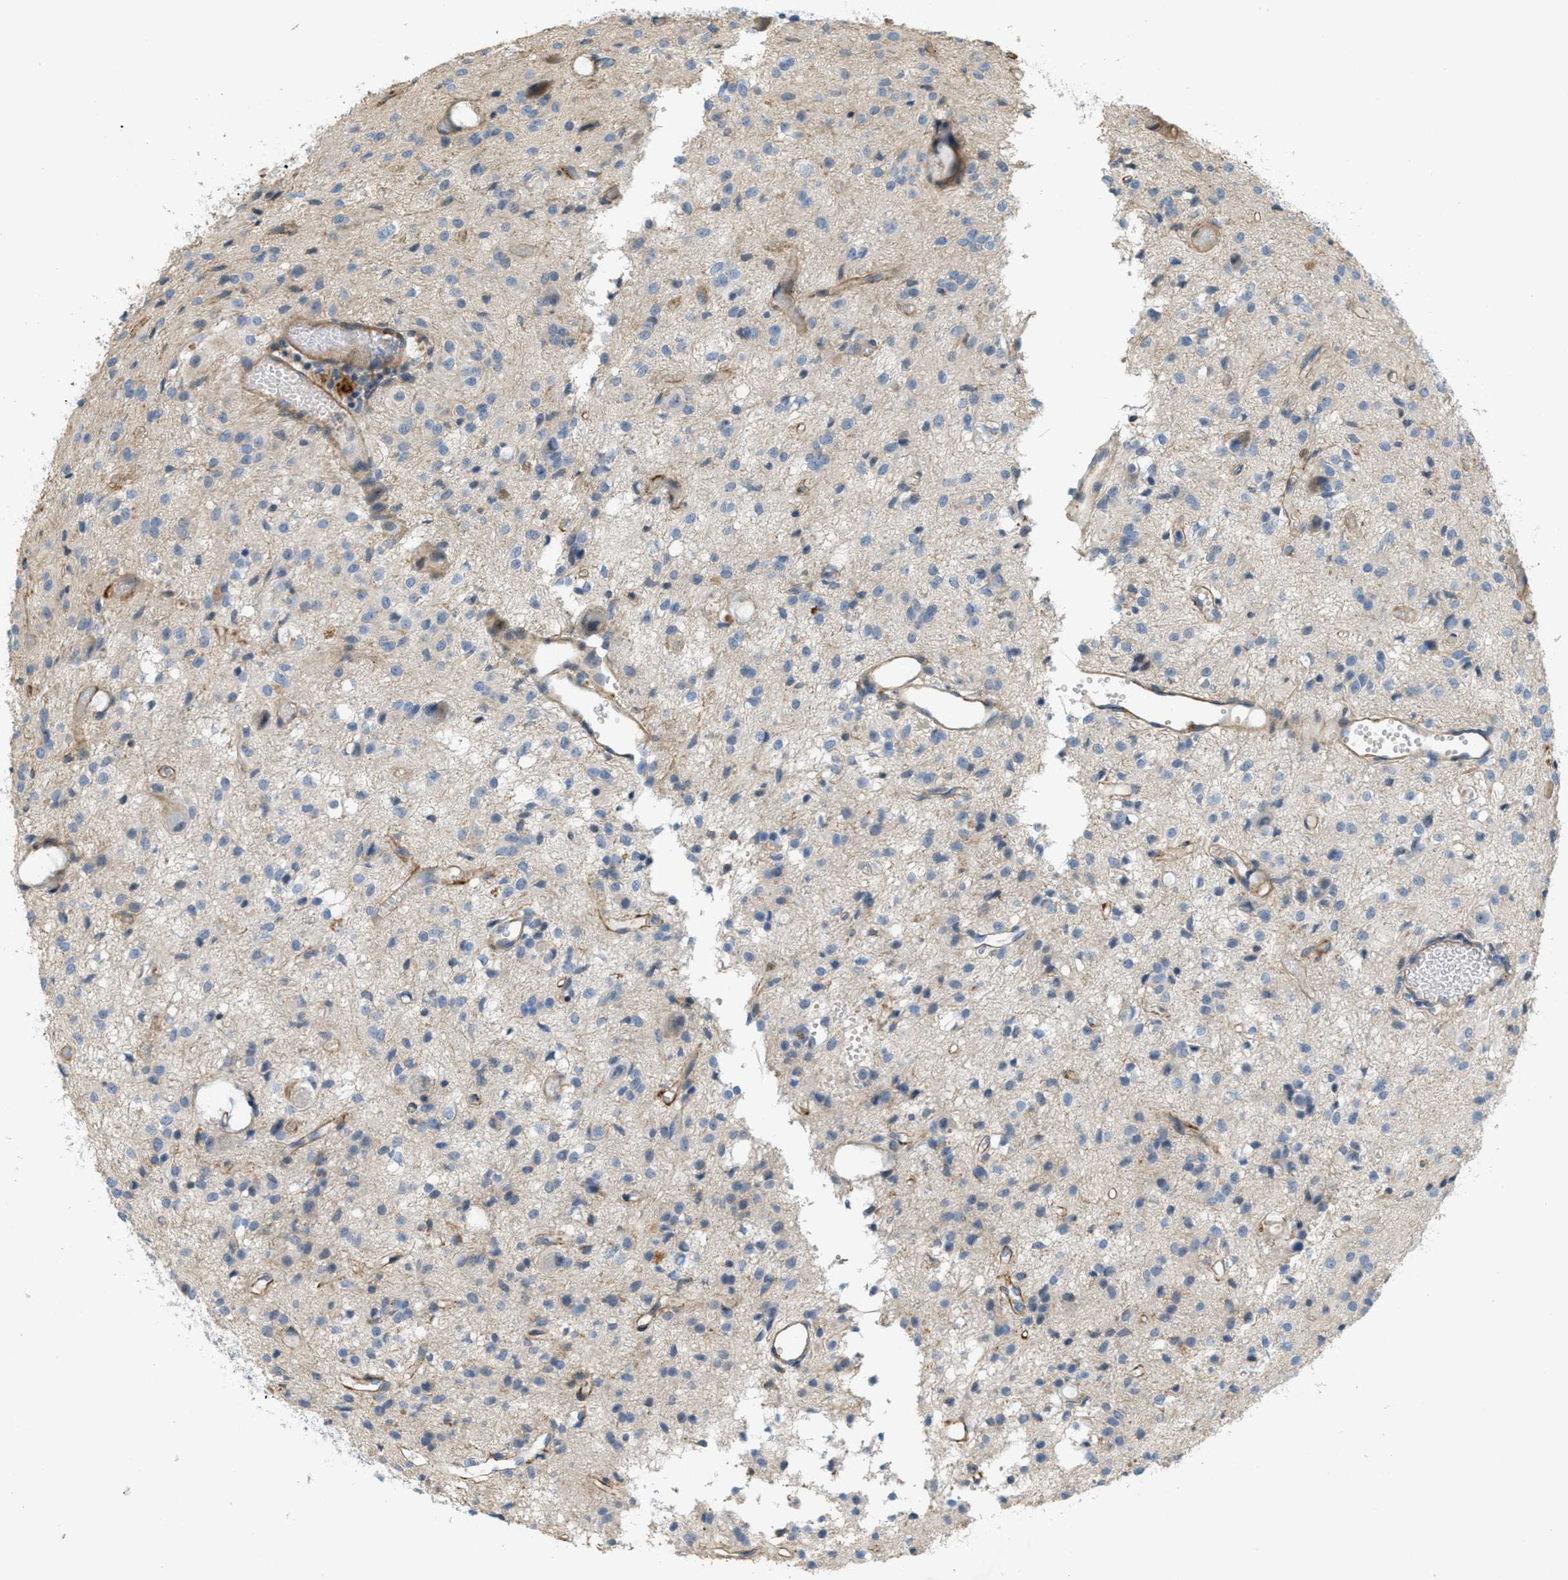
{"staining": {"intensity": "negative", "quantity": "none", "location": "none"}, "tissue": "glioma", "cell_type": "Tumor cells", "image_type": "cancer", "snomed": [{"axis": "morphology", "description": "Glioma, malignant, High grade"}, {"axis": "topography", "description": "Brain"}], "caption": "Tumor cells are negative for protein expression in human malignant high-grade glioma. (Stains: DAB immunohistochemistry (IHC) with hematoxylin counter stain, Microscopy: brightfield microscopy at high magnification).", "gene": "ADCY5", "patient": {"sex": "female", "age": 59}}